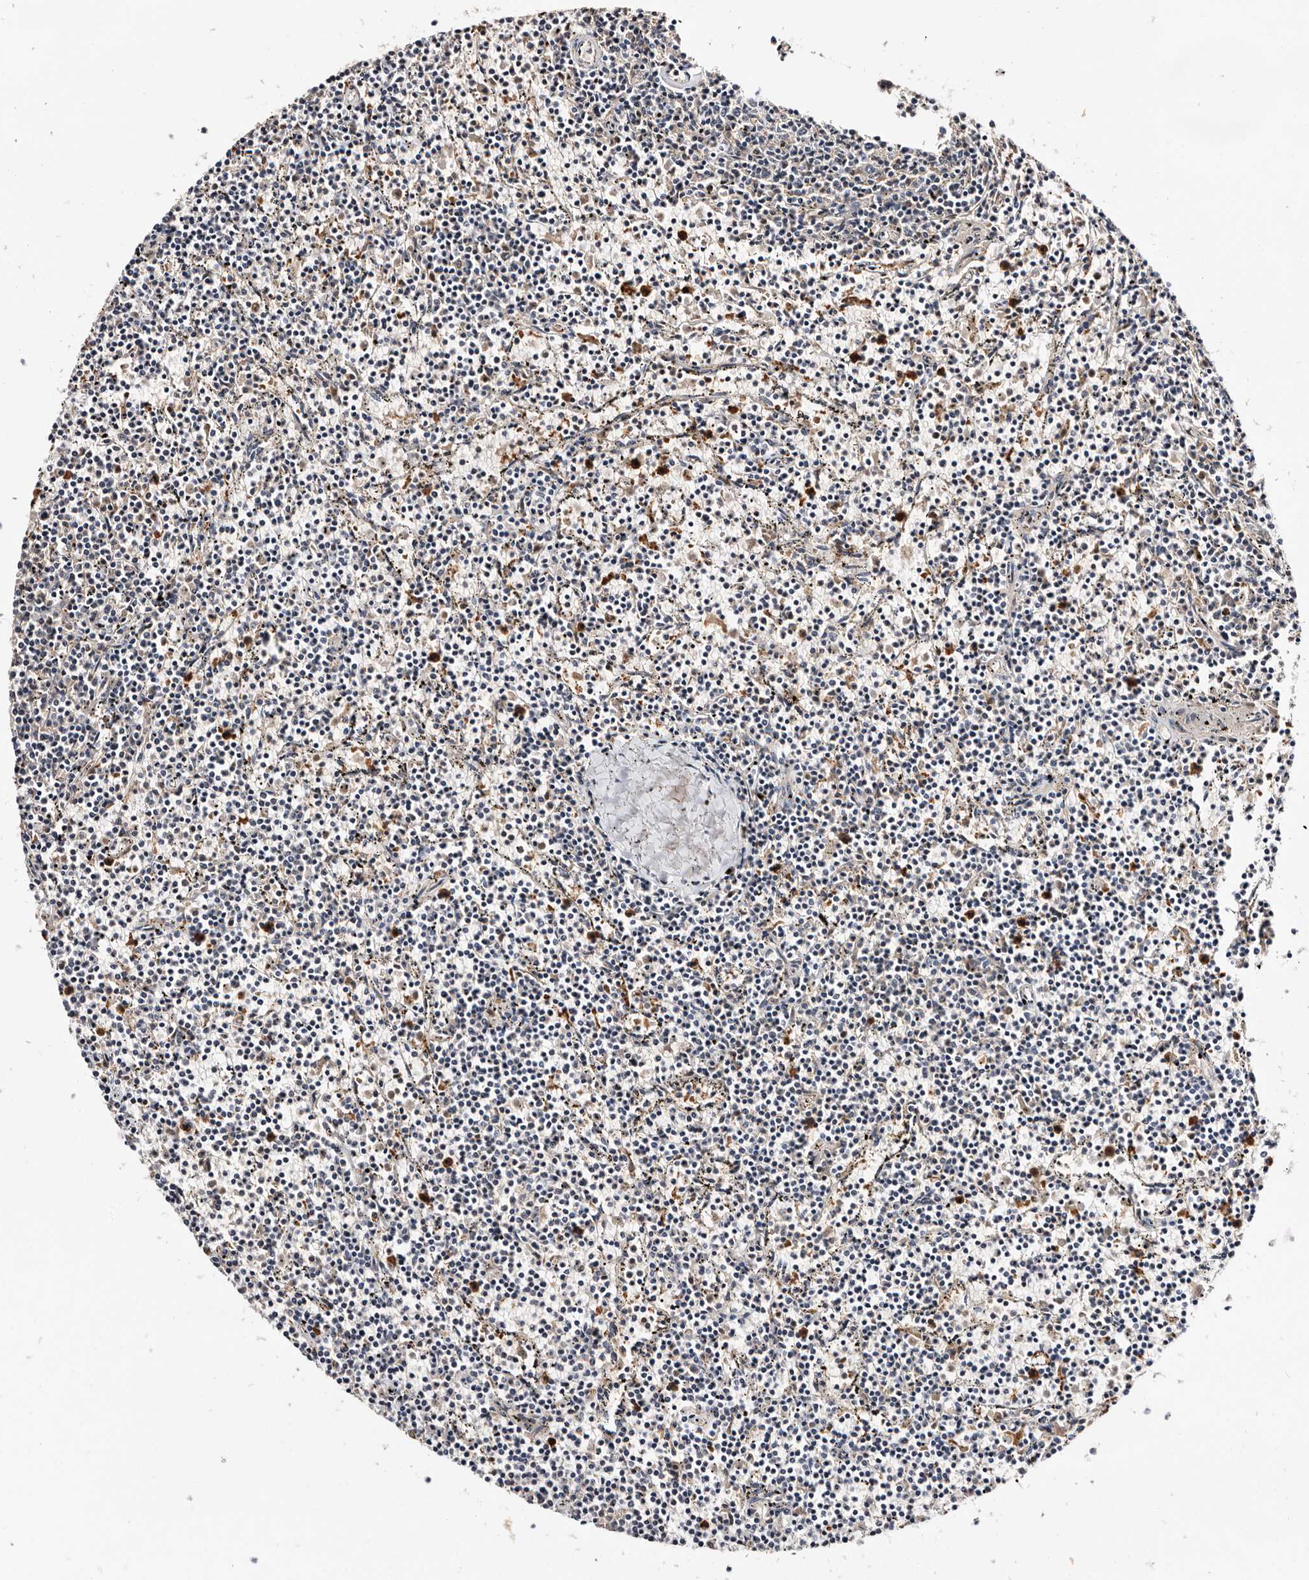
{"staining": {"intensity": "negative", "quantity": "none", "location": "none"}, "tissue": "lymphoma", "cell_type": "Tumor cells", "image_type": "cancer", "snomed": [{"axis": "morphology", "description": "Malignant lymphoma, non-Hodgkin's type, Low grade"}, {"axis": "topography", "description": "Spleen"}], "caption": "DAB (3,3'-diaminobenzidine) immunohistochemical staining of human malignant lymphoma, non-Hodgkin's type (low-grade) shows no significant positivity in tumor cells.", "gene": "TP53I3", "patient": {"sex": "female", "age": 50}}